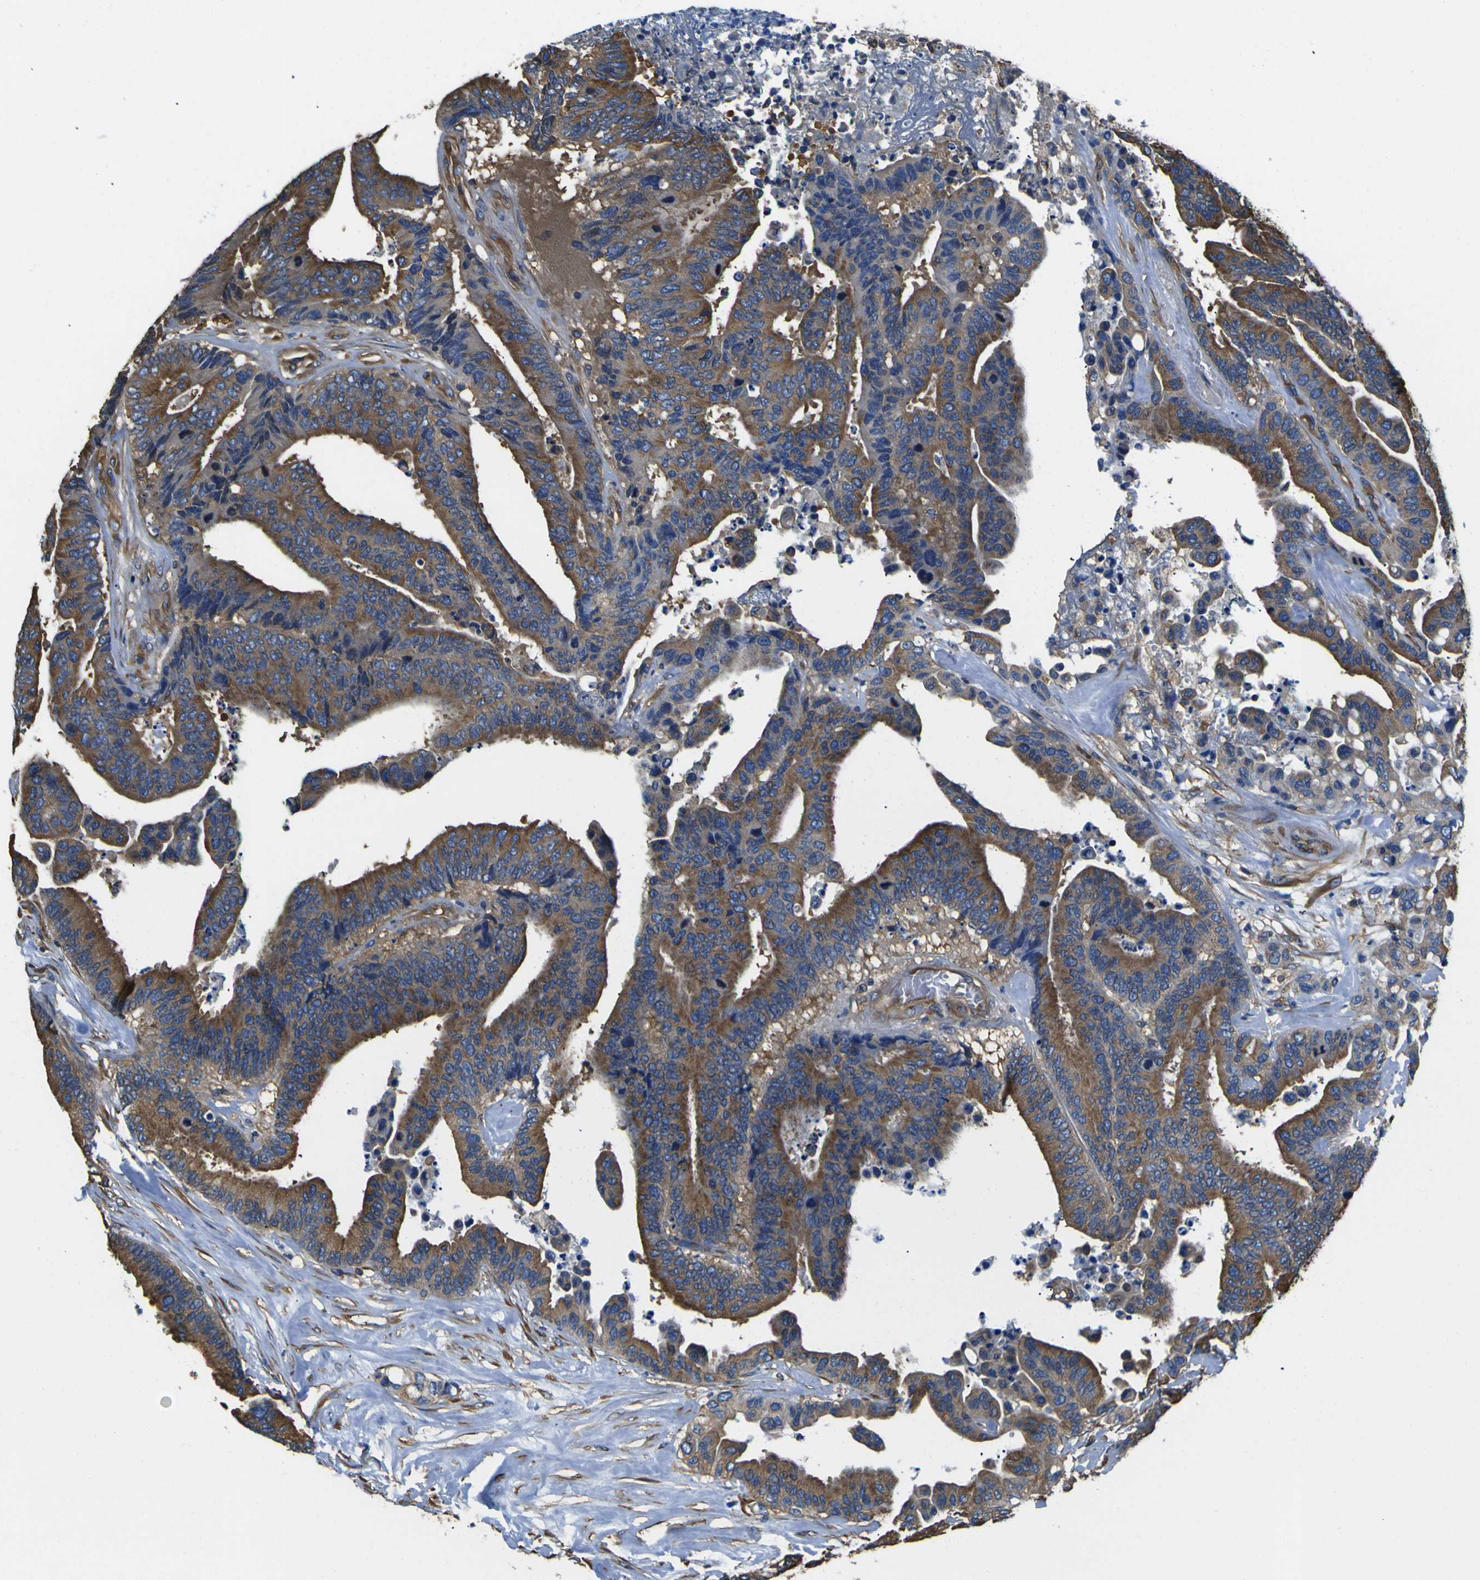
{"staining": {"intensity": "strong", "quantity": ">75%", "location": "cytoplasmic/membranous"}, "tissue": "colorectal cancer", "cell_type": "Tumor cells", "image_type": "cancer", "snomed": [{"axis": "morphology", "description": "Normal tissue, NOS"}, {"axis": "morphology", "description": "Adenocarcinoma, NOS"}, {"axis": "topography", "description": "Colon"}], "caption": "Strong cytoplasmic/membranous staining is identified in approximately >75% of tumor cells in adenocarcinoma (colorectal).", "gene": "TUBB", "patient": {"sex": "male", "age": 82}}